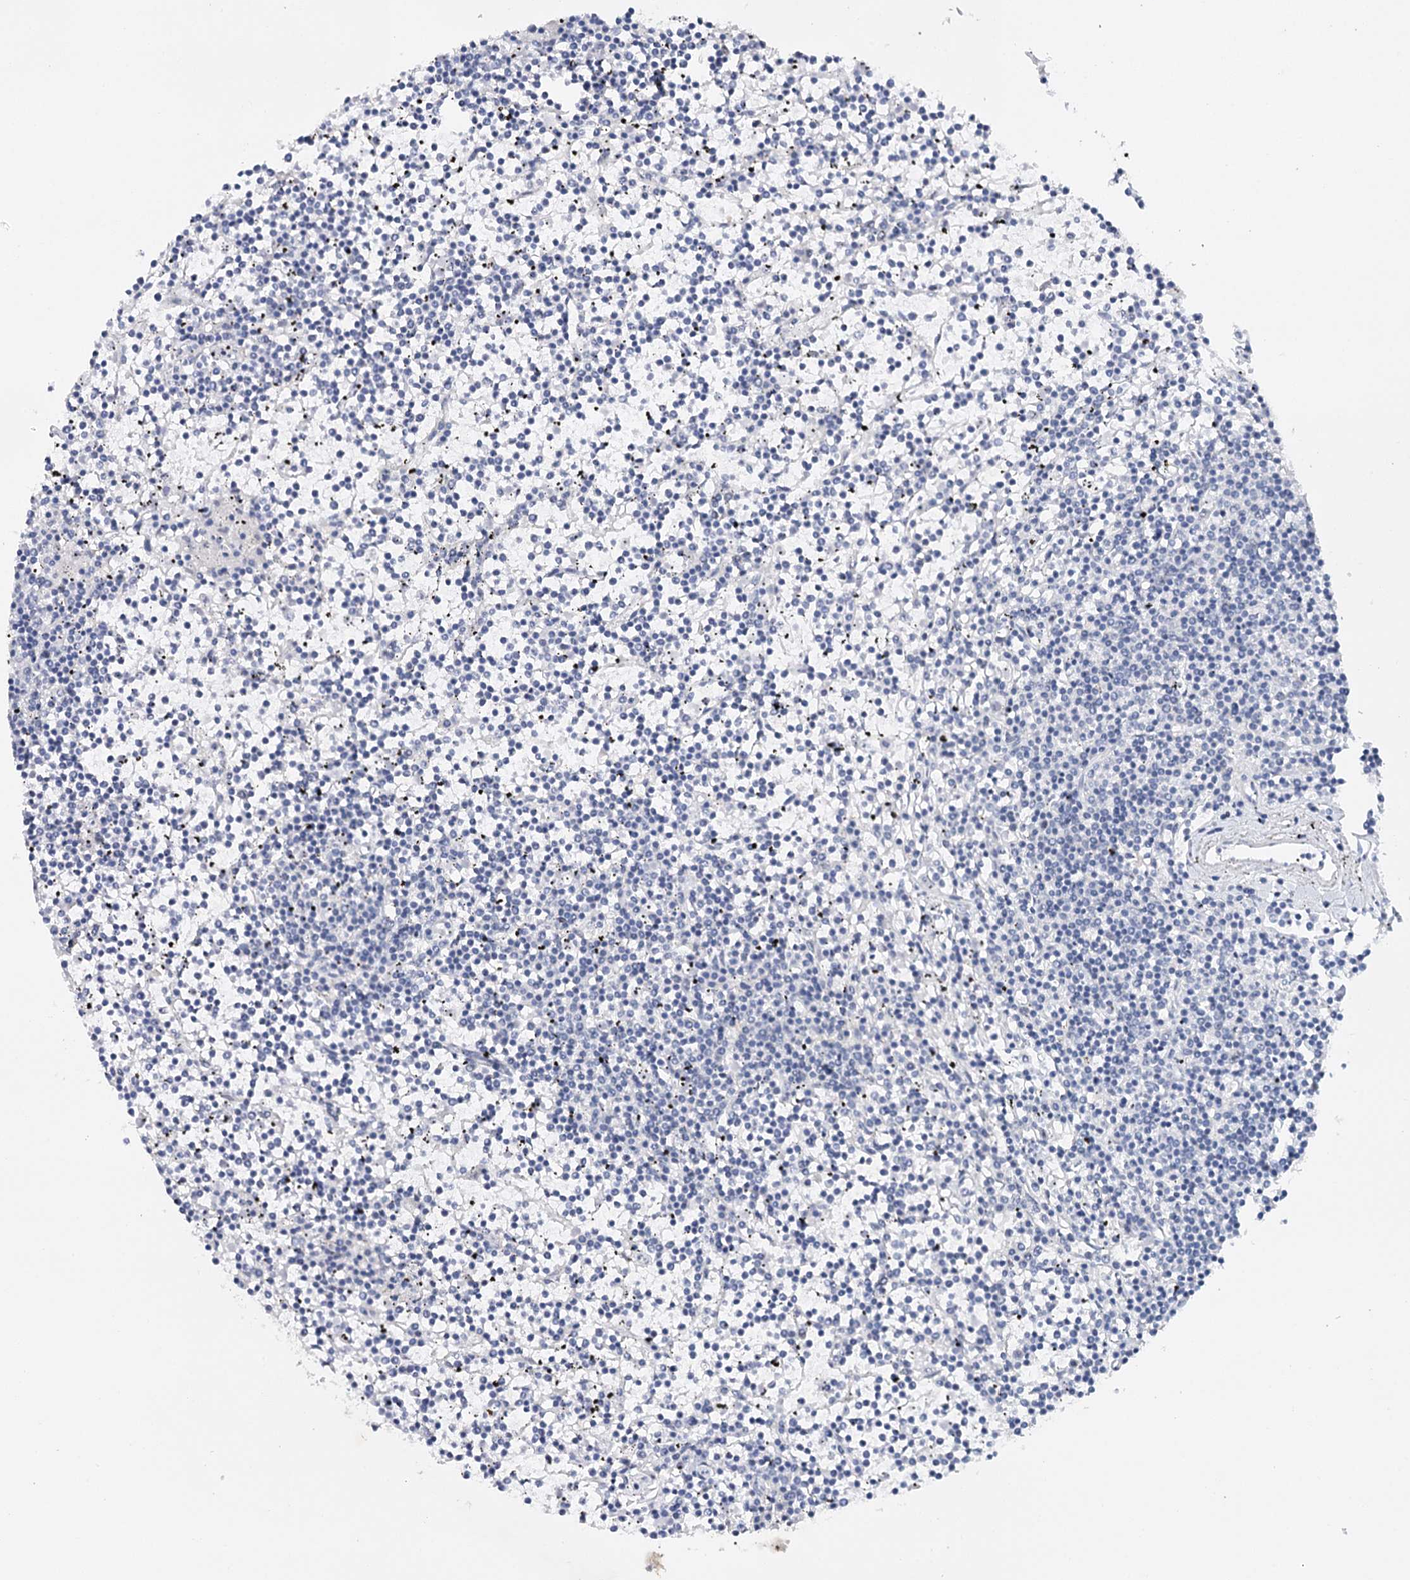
{"staining": {"intensity": "negative", "quantity": "none", "location": "none"}, "tissue": "lymphoma", "cell_type": "Tumor cells", "image_type": "cancer", "snomed": [{"axis": "morphology", "description": "Malignant lymphoma, non-Hodgkin's type, Low grade"}, {"axis": "topography", "description": "Spleen"}], "caption": "This is an immunohistochemistry (IHC) micrograph of human lymphoma. There is no staining in tumor cells.", "gene": "TP53", "patient": {"sex": "female", "age": 19}}